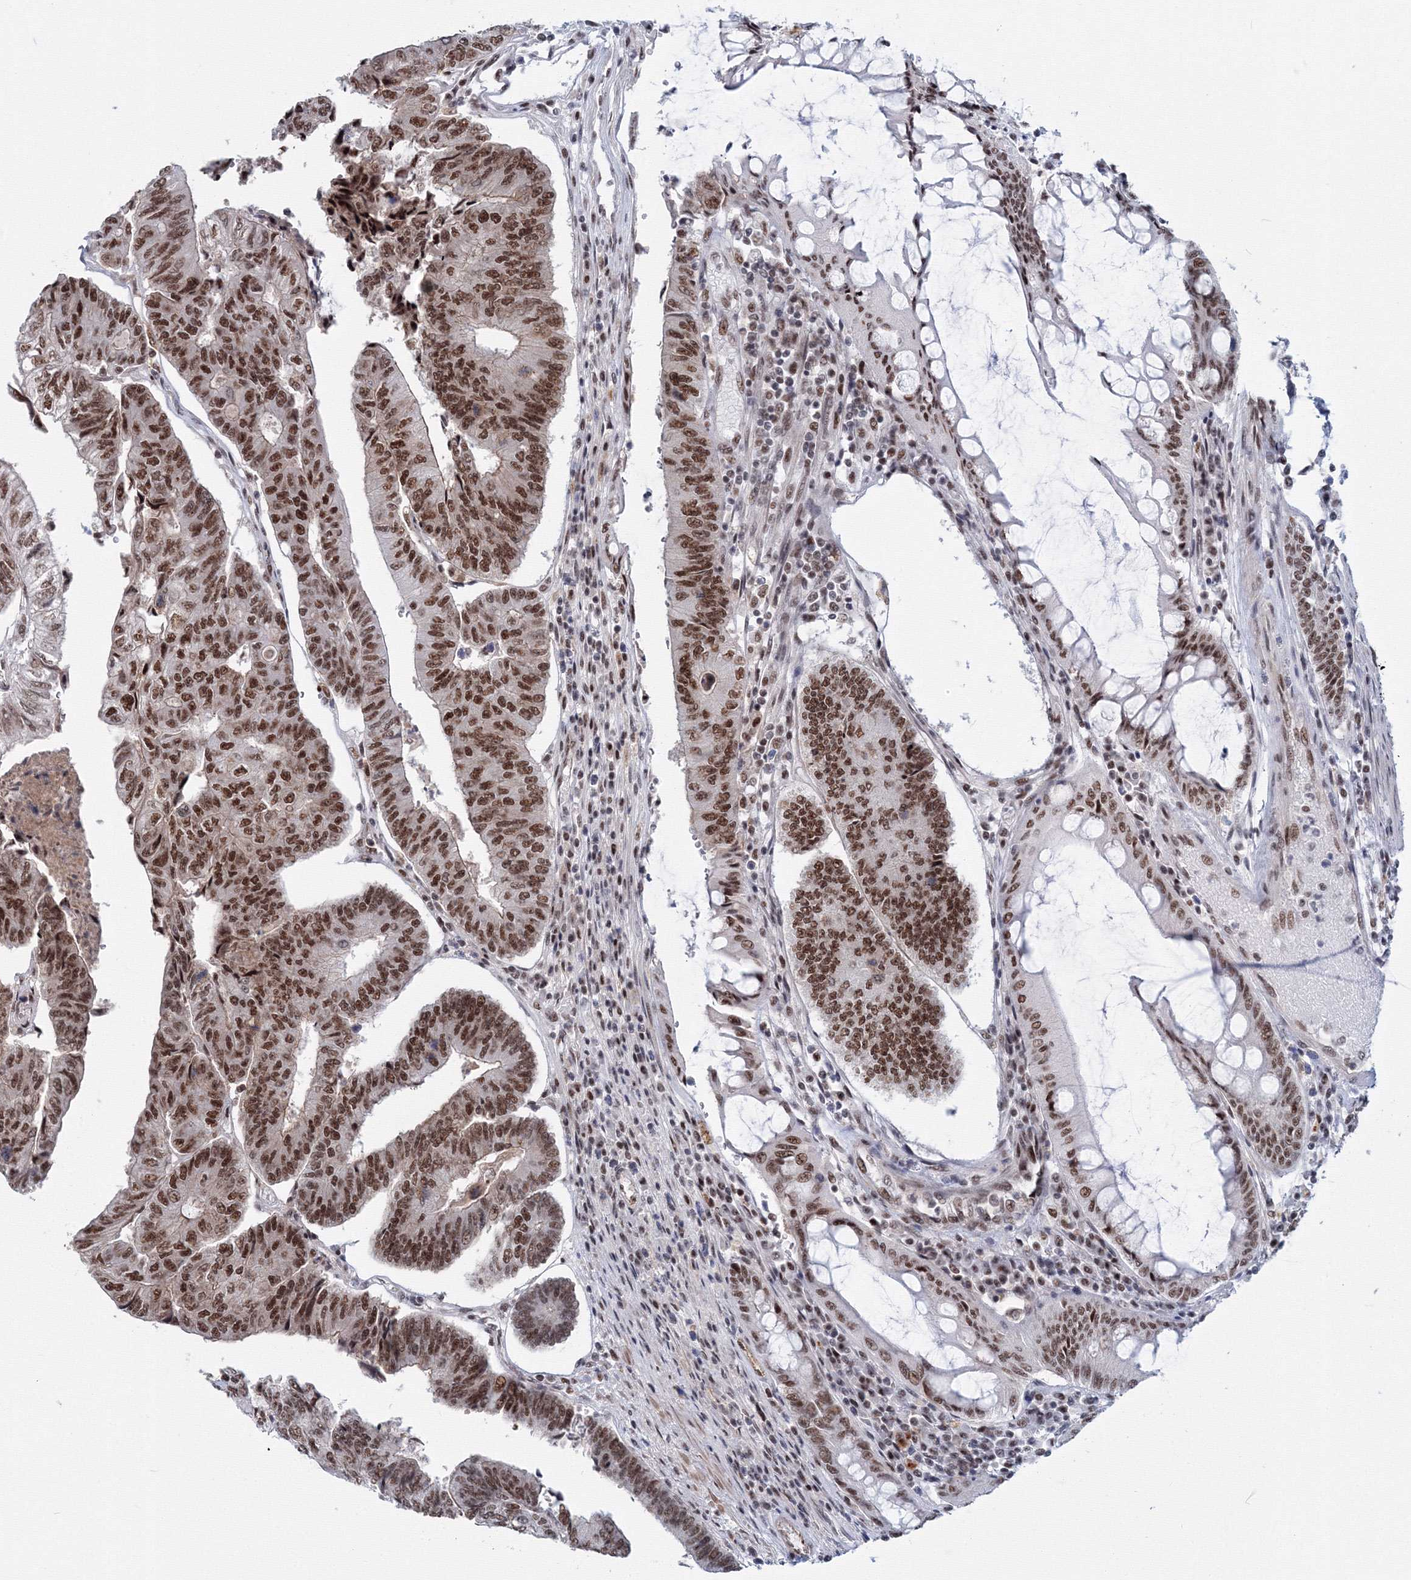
{"staining": {"intensity": "strong", "quantity": ">75%", "location": "nuclear"}, "tissue": "colorectal cancer", "cell_type": "Tumor cells", "image_type": "cancer", "snomed": [{"axis": "morphology", "description": "Adenocarcinoma, NOS"}, {"axis": "topography", "description": "Colon"}], "caption": "Immunohistochemical staining of human colorectal adenocarcinoma shows high levels of strong nuclear protein positivity in approximately >75% of tumor cells.", "gene": "SF3B6", "patient": {"sex": "female", "age": 67}}